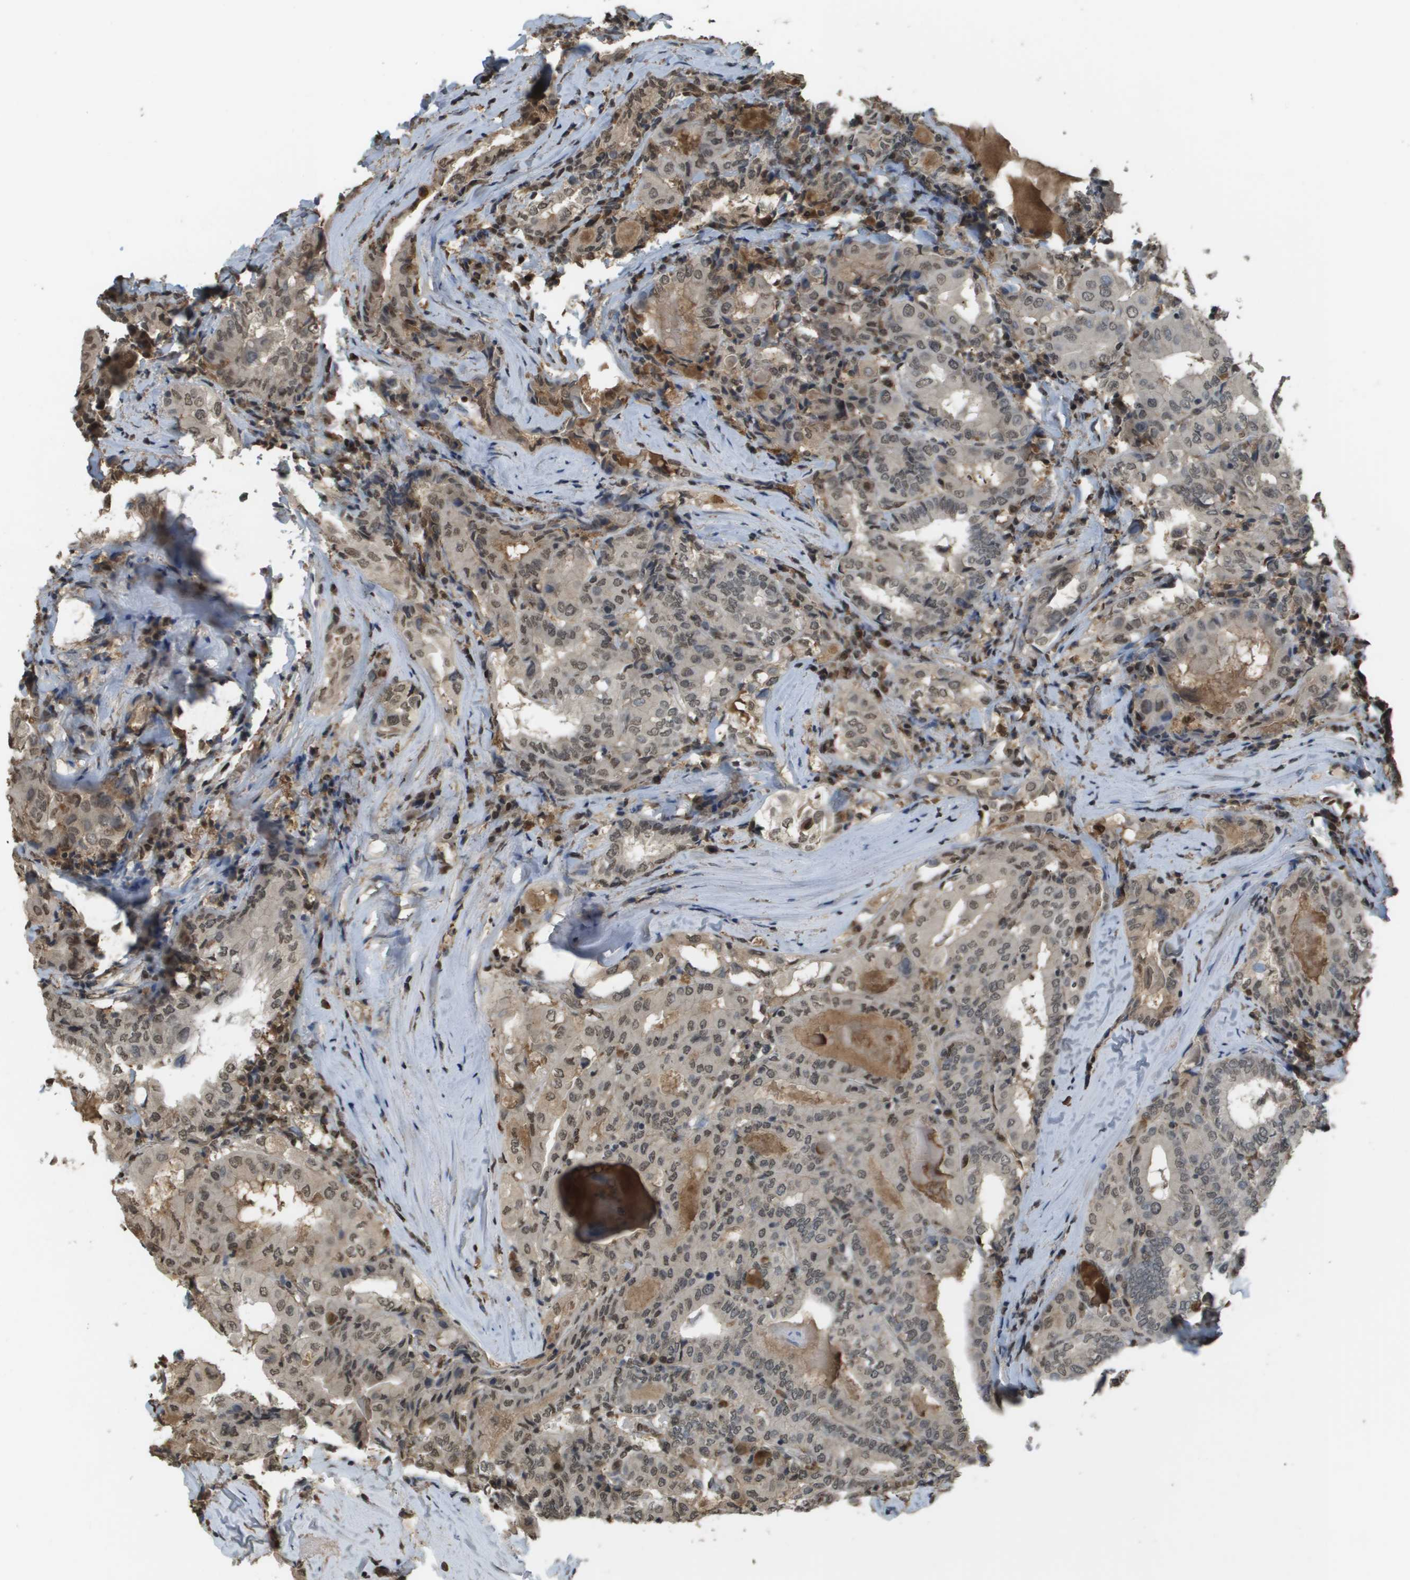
{"staining": {"intensity": "weak", "quantity": ">75%", "location": "nuclear"}, "tissue": "thyroid cancer", "cell_type": "Tumor cells", "image_type": "cancer", "snomed": [{"axis": "morphology", "description": "Papillary adenocarcinoma, NOS"}, {"axis": "topography", "description": "Thyroid gland"}], "caption": "Thyroid papillary adenocarcinoma stained with IHC reveals weak nuclear expression in about >75% of tumor cells.", "gene": "NDRG2", "patient": {"sex": "female", "age": 42}}